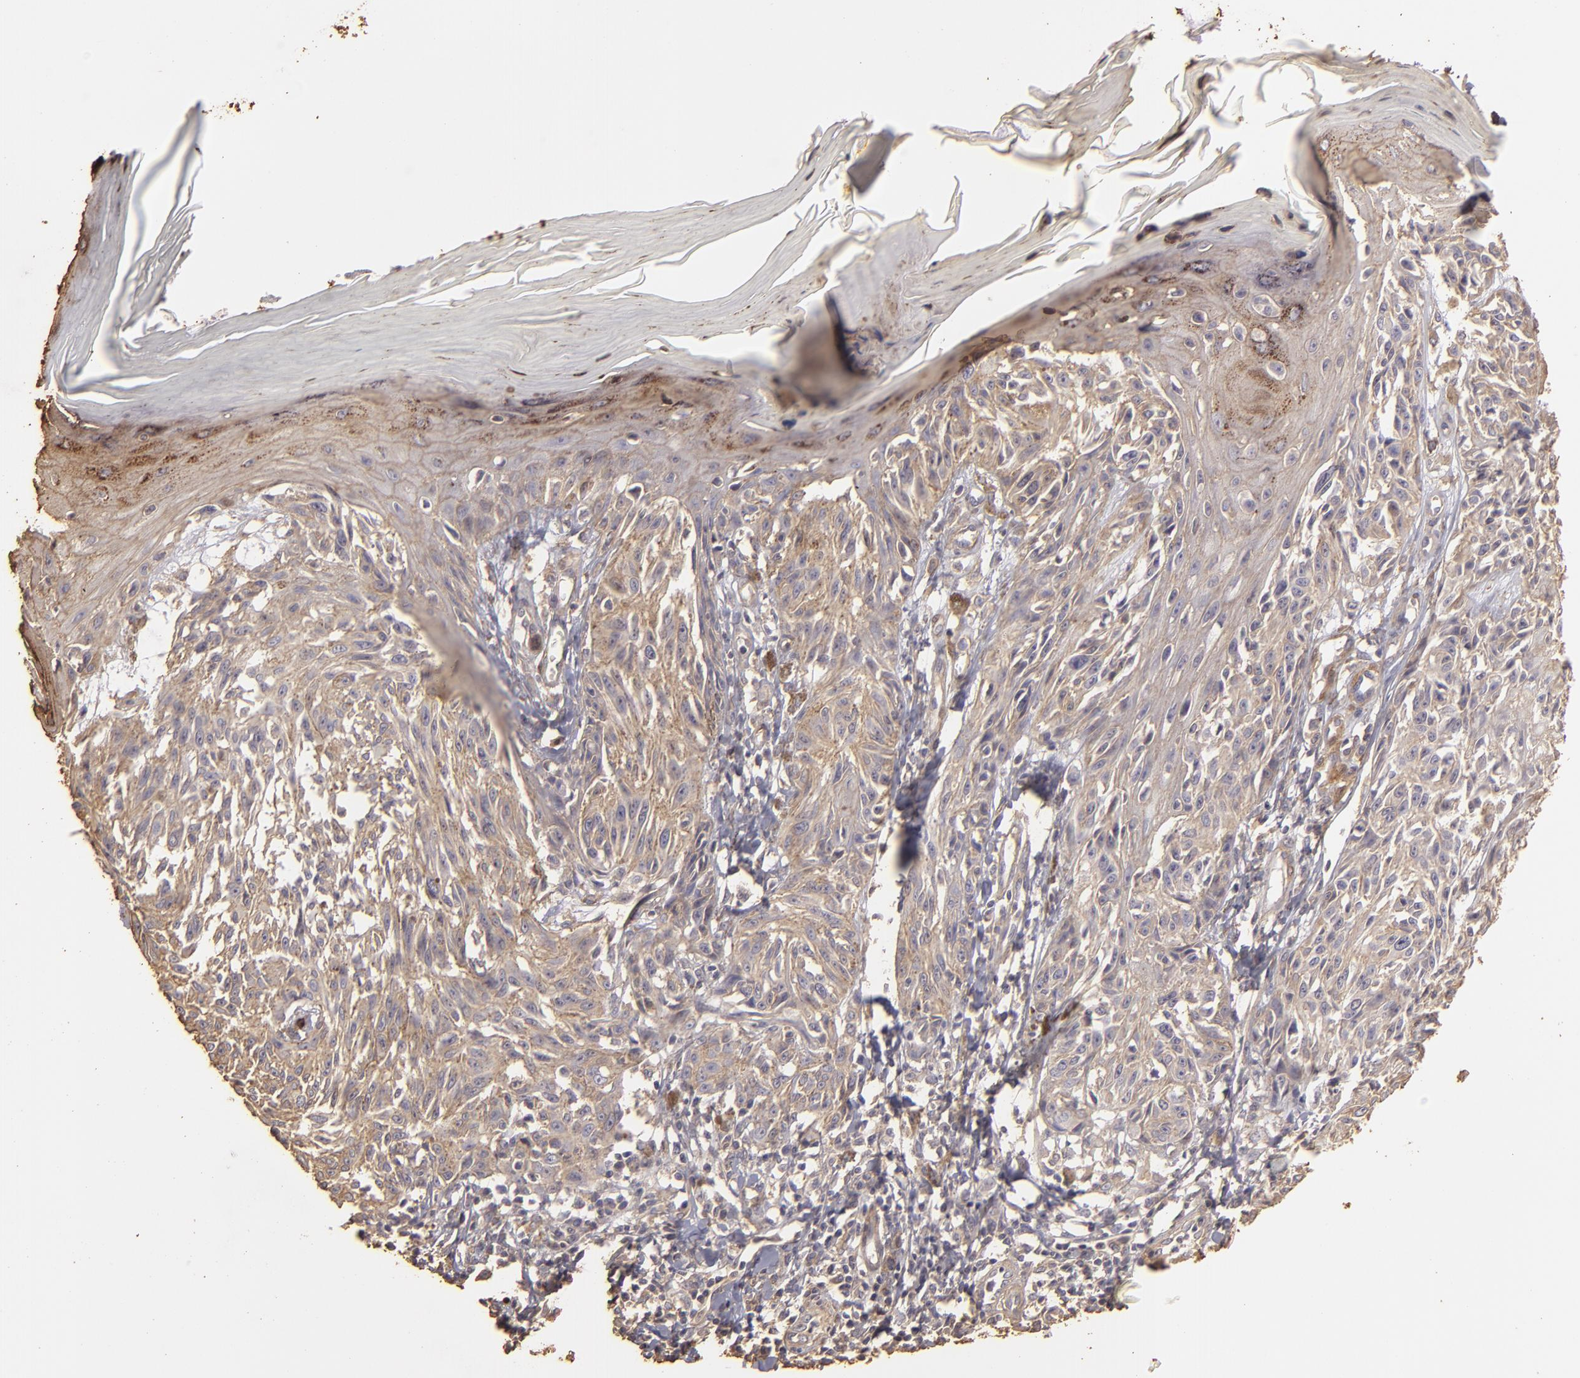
{"staining": {"intensity": "weak", "quantity": ">75%", "location": "cytoplasmic/membranous"}, "tissue": "melanoma", "cell_type": "Tumor cells", "image_type": "cancer", "snomed": [{"axis": "morphology", "description": "Malignant melanoma, NOS"}, {"axis": "topography", "description": "Skin"}], "caption": "An IHC image of tumor tissue is shown. Protein staining in brown labels weak cytoplasmic/membranous positivity in malignant melanoma within tumor cells.", "gene": "HSPB6", "patient": {"sex": "female", "age": 77}}